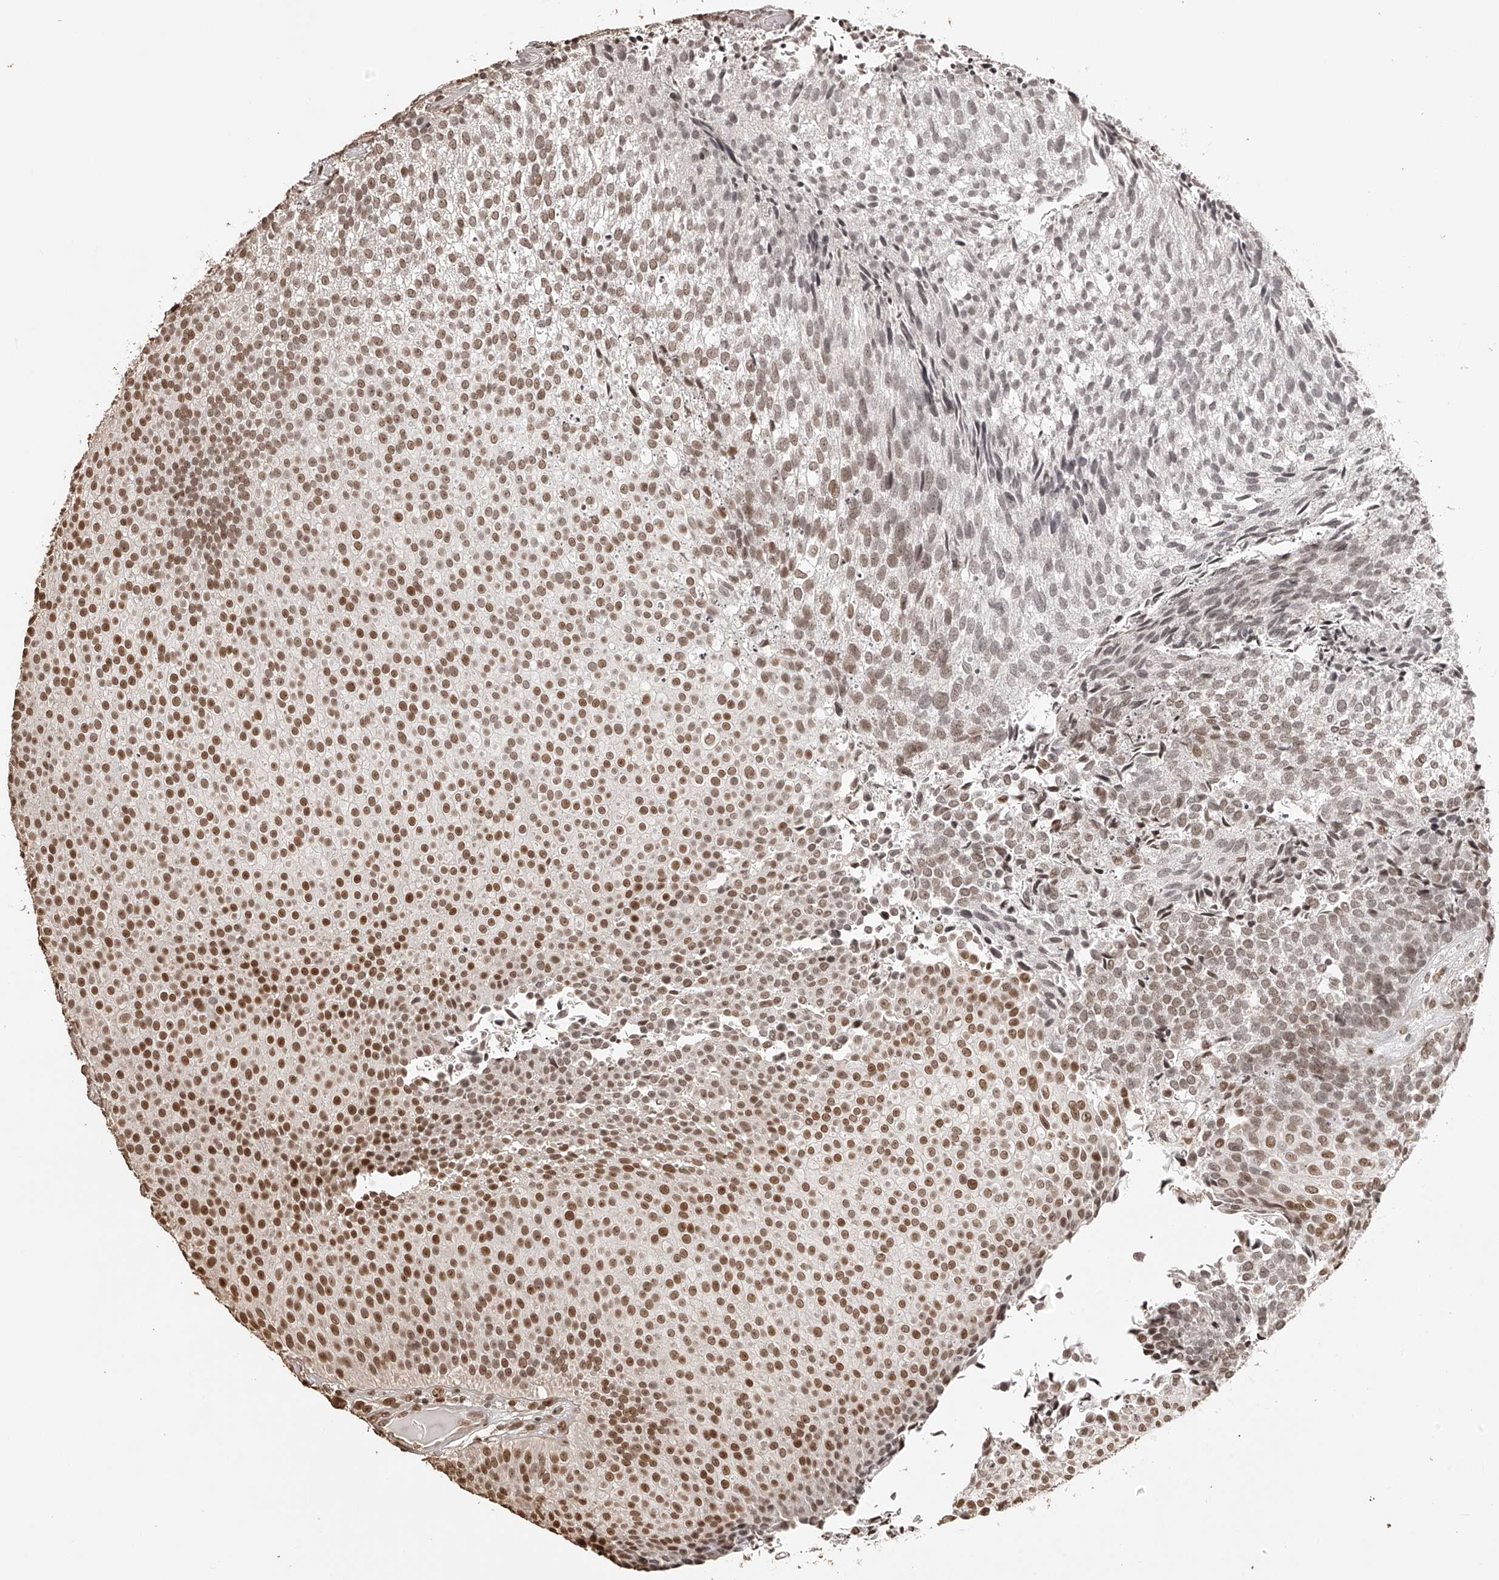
{"staining": {"intensity": "moderate", "quantity": ">75%", "location": "nuclear"}, "tissue": "urothelial cancer", "cell_type": "Tumor cells", "image_type": "cancer", "snomed": [{"axis": "morphology", "description": "Urothelial carcinoma, Low grade"}, {"axis": "topography", "description": "Urinary bladder"}], "caption": "Immunohistochemistry image of urothelial carcinoma (low-grade) stained for a protein (brown), which exhibits medium levels of moderate nuclear staining in about >75% of tumor cells.", "gene": "ZNF503", "patient": {"sex": "male", "age": 86}}